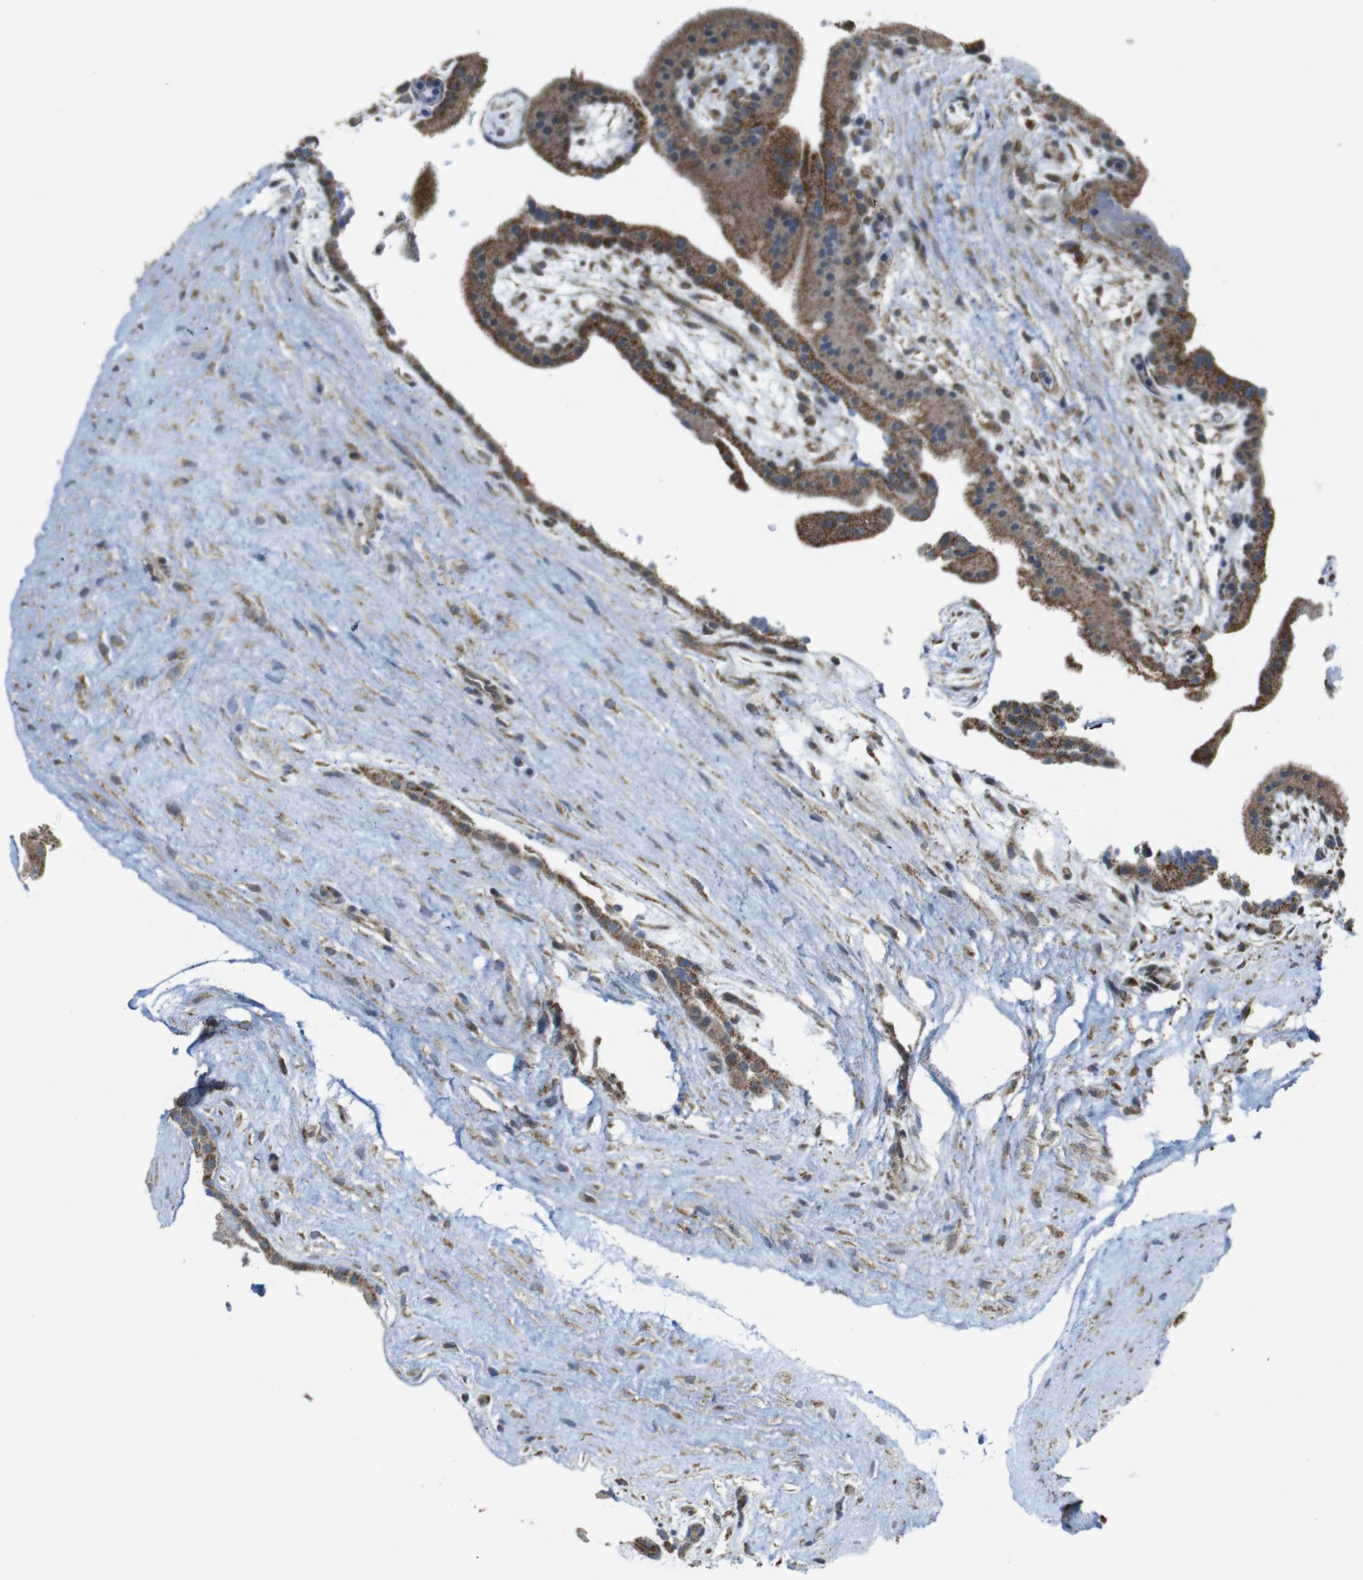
{"staining": {"intensity": "strong", "quantity": ">75%", "location": "cytoplasmic/membranous"}, "tissue": "placenta", "cell_type": "Trophoblastic cells", "image_type": "normal", "snomed": [{"axis": "morphology", "description": "Normal tissue, NOS"}, {"axis": "topography", "description": "Placenta"}], "caption": "Normal placenta exhibits strong cytoplasmic/membranous positivity in about >75% of trophoblastic cells, visualized by immunohistochemistry. Immunohistochemistry (ihc) stains the protein in brown and the nuclei are stained blue.", "gene": "CALHM2", "patient": {"sex": "female", "age": 19}}